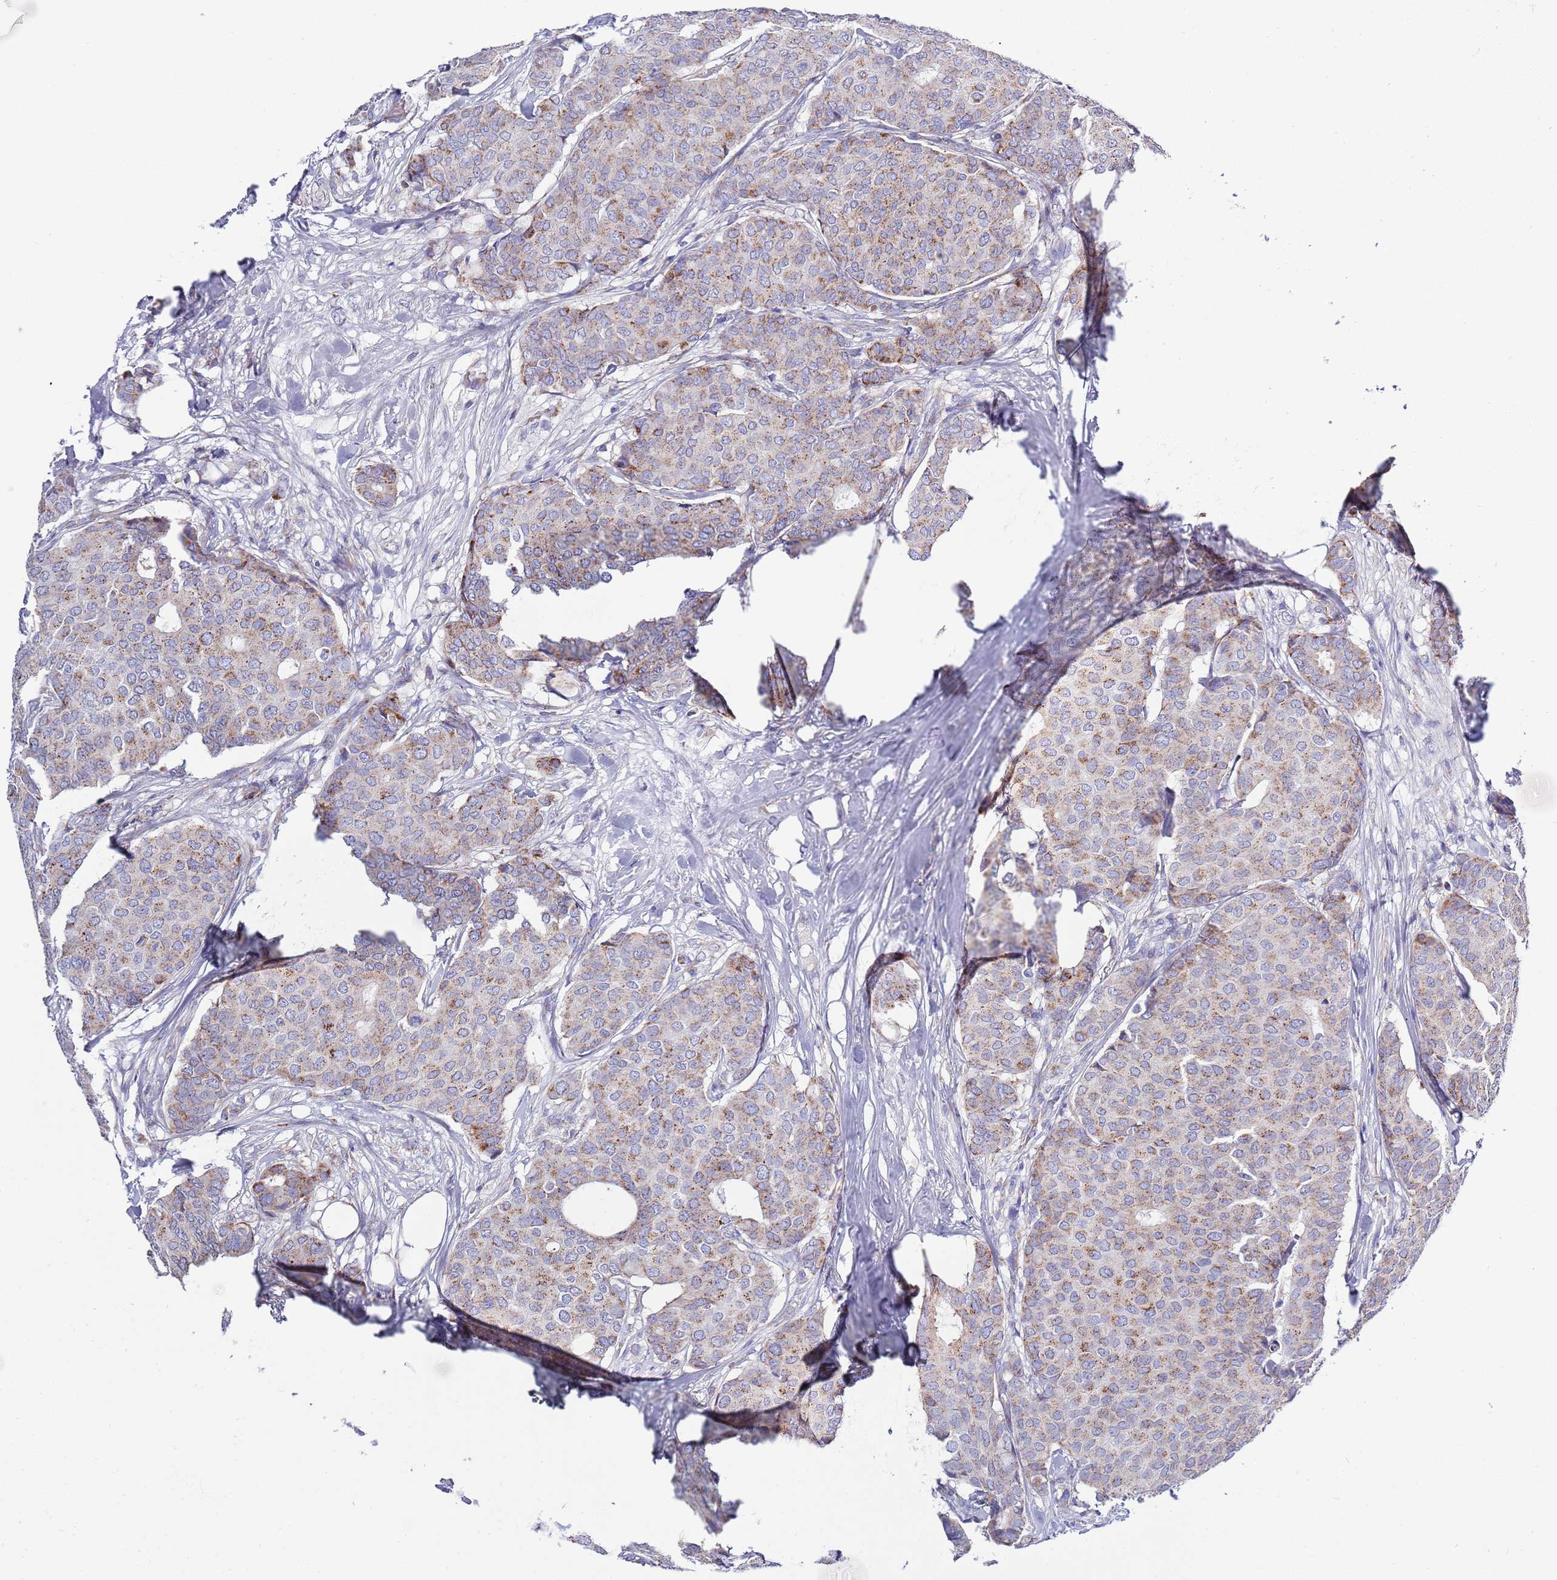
{"staining": {"intensity": "moderate", "quantity": "25%-75%", "location": "cytoplasmic/membranous"}, "tissue": "breast cancer", "cell_type": "Tumor cells", "image_type": "cancer", "snomed": [{"axis": "morphology", "description": "Duct carcinoma"}, {"axis": "topography", "description": "Breast"}], "caption": "Immunohistochemical staining of breast cancer displays medium levels of moderate cytoplasmic/membranous protein expression in approximately 25%-75% of tumor cells.", "gene": "EMC8", "patient": {"sex": "female", "age": 75}}